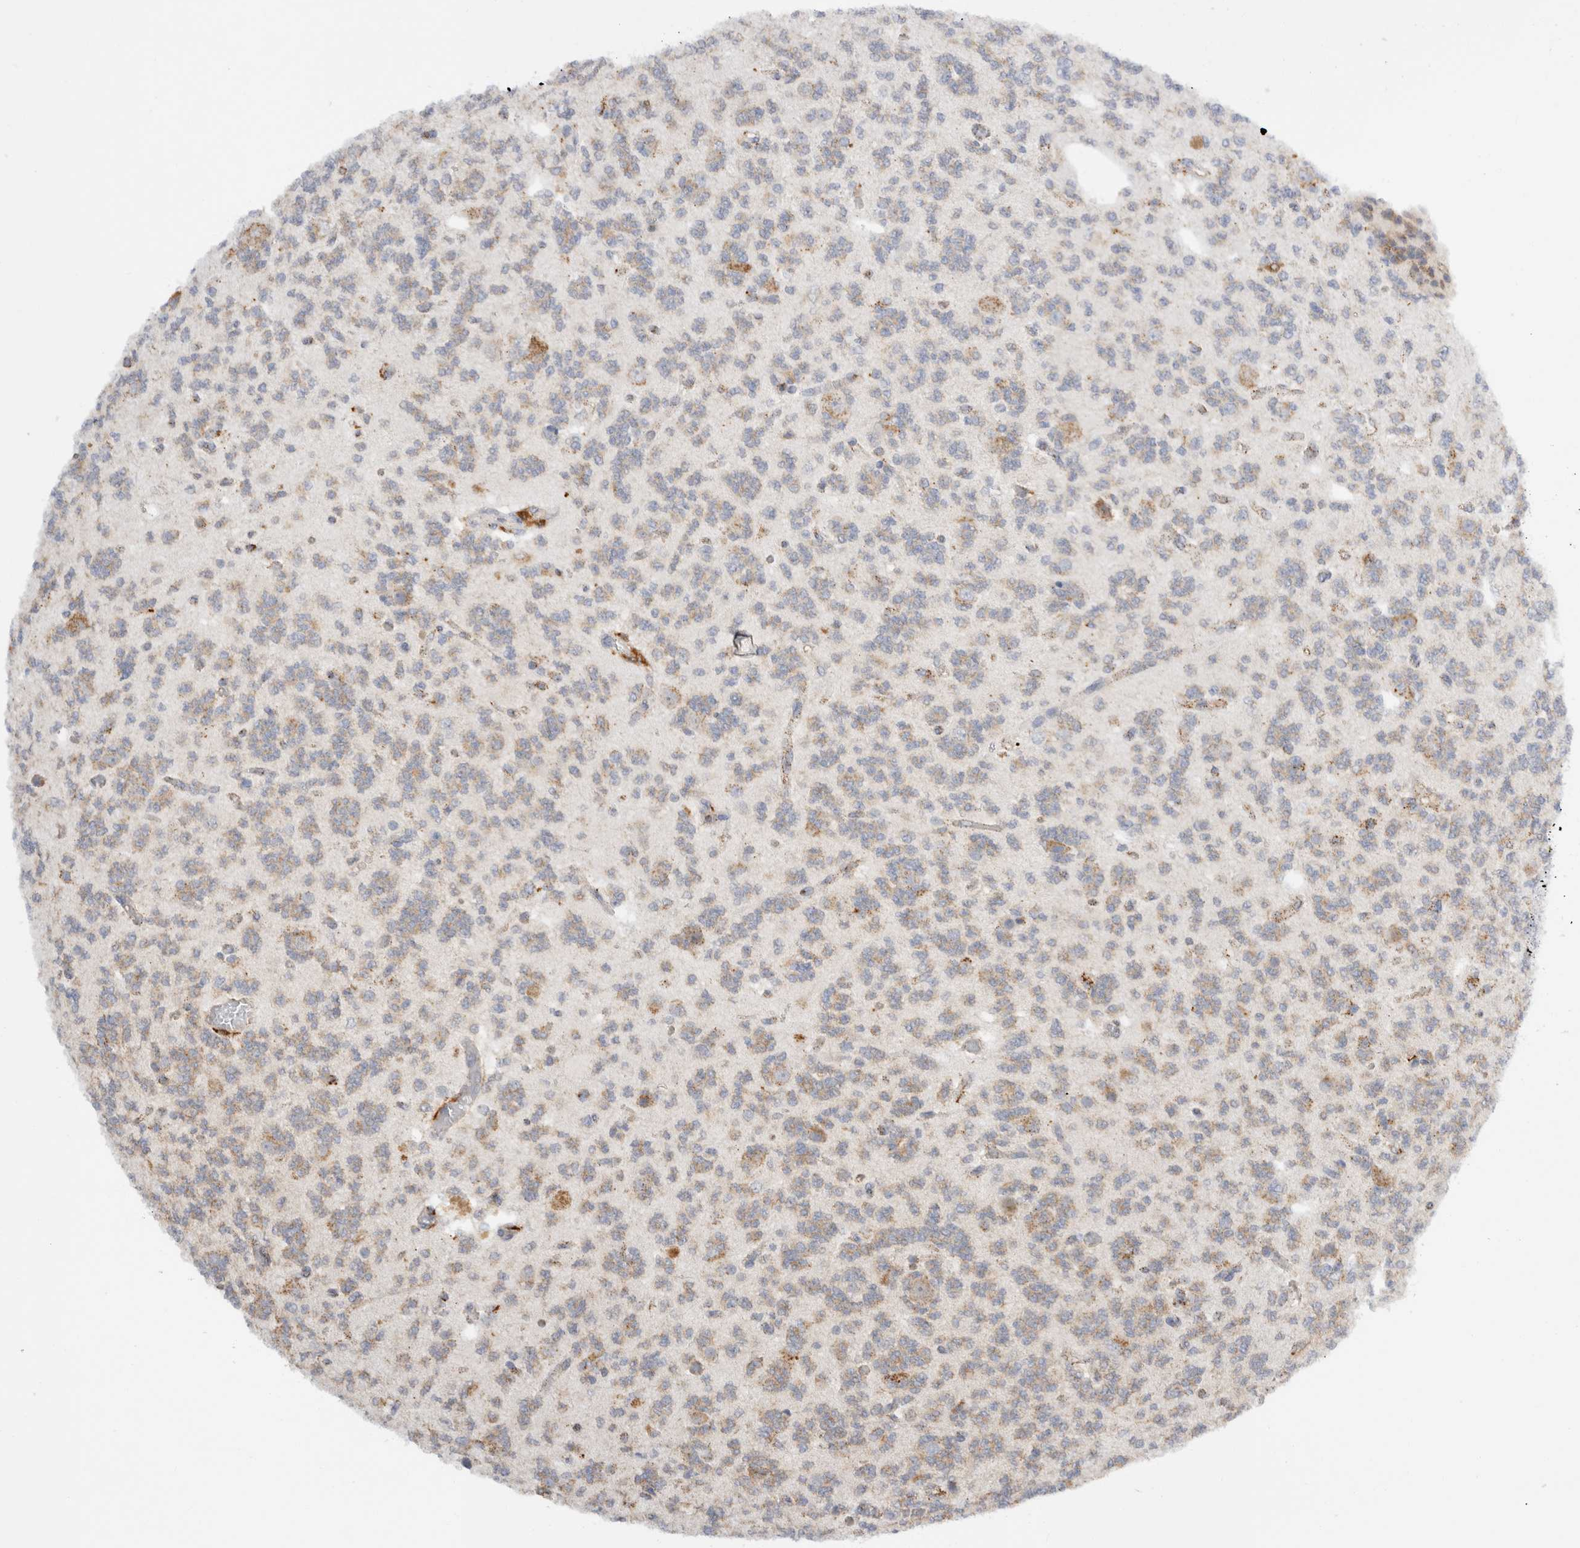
{"staining": {"intensity": "moderate", "quantity": "25%-75%", "location": "cytoplasmic/membranous"}, "tissue": "glioma", "cell_type": "Tumor cells", "image_type": "cancer", "snomed": [{"axis": "morphology", "description": "Glioma, malignant, Low grade"}, {"axis": "topography", "description": "Brain"}], "caption": "Immunohistochemistry (IHC) image of human glioma stained for a protein (brown), which exhibits medium levels of moderate cytoplasmic/membranous positivity in about 25%-75% of tumor cells.", "gene": "GNS", "patient": {"sex": "male", "age": 38}}